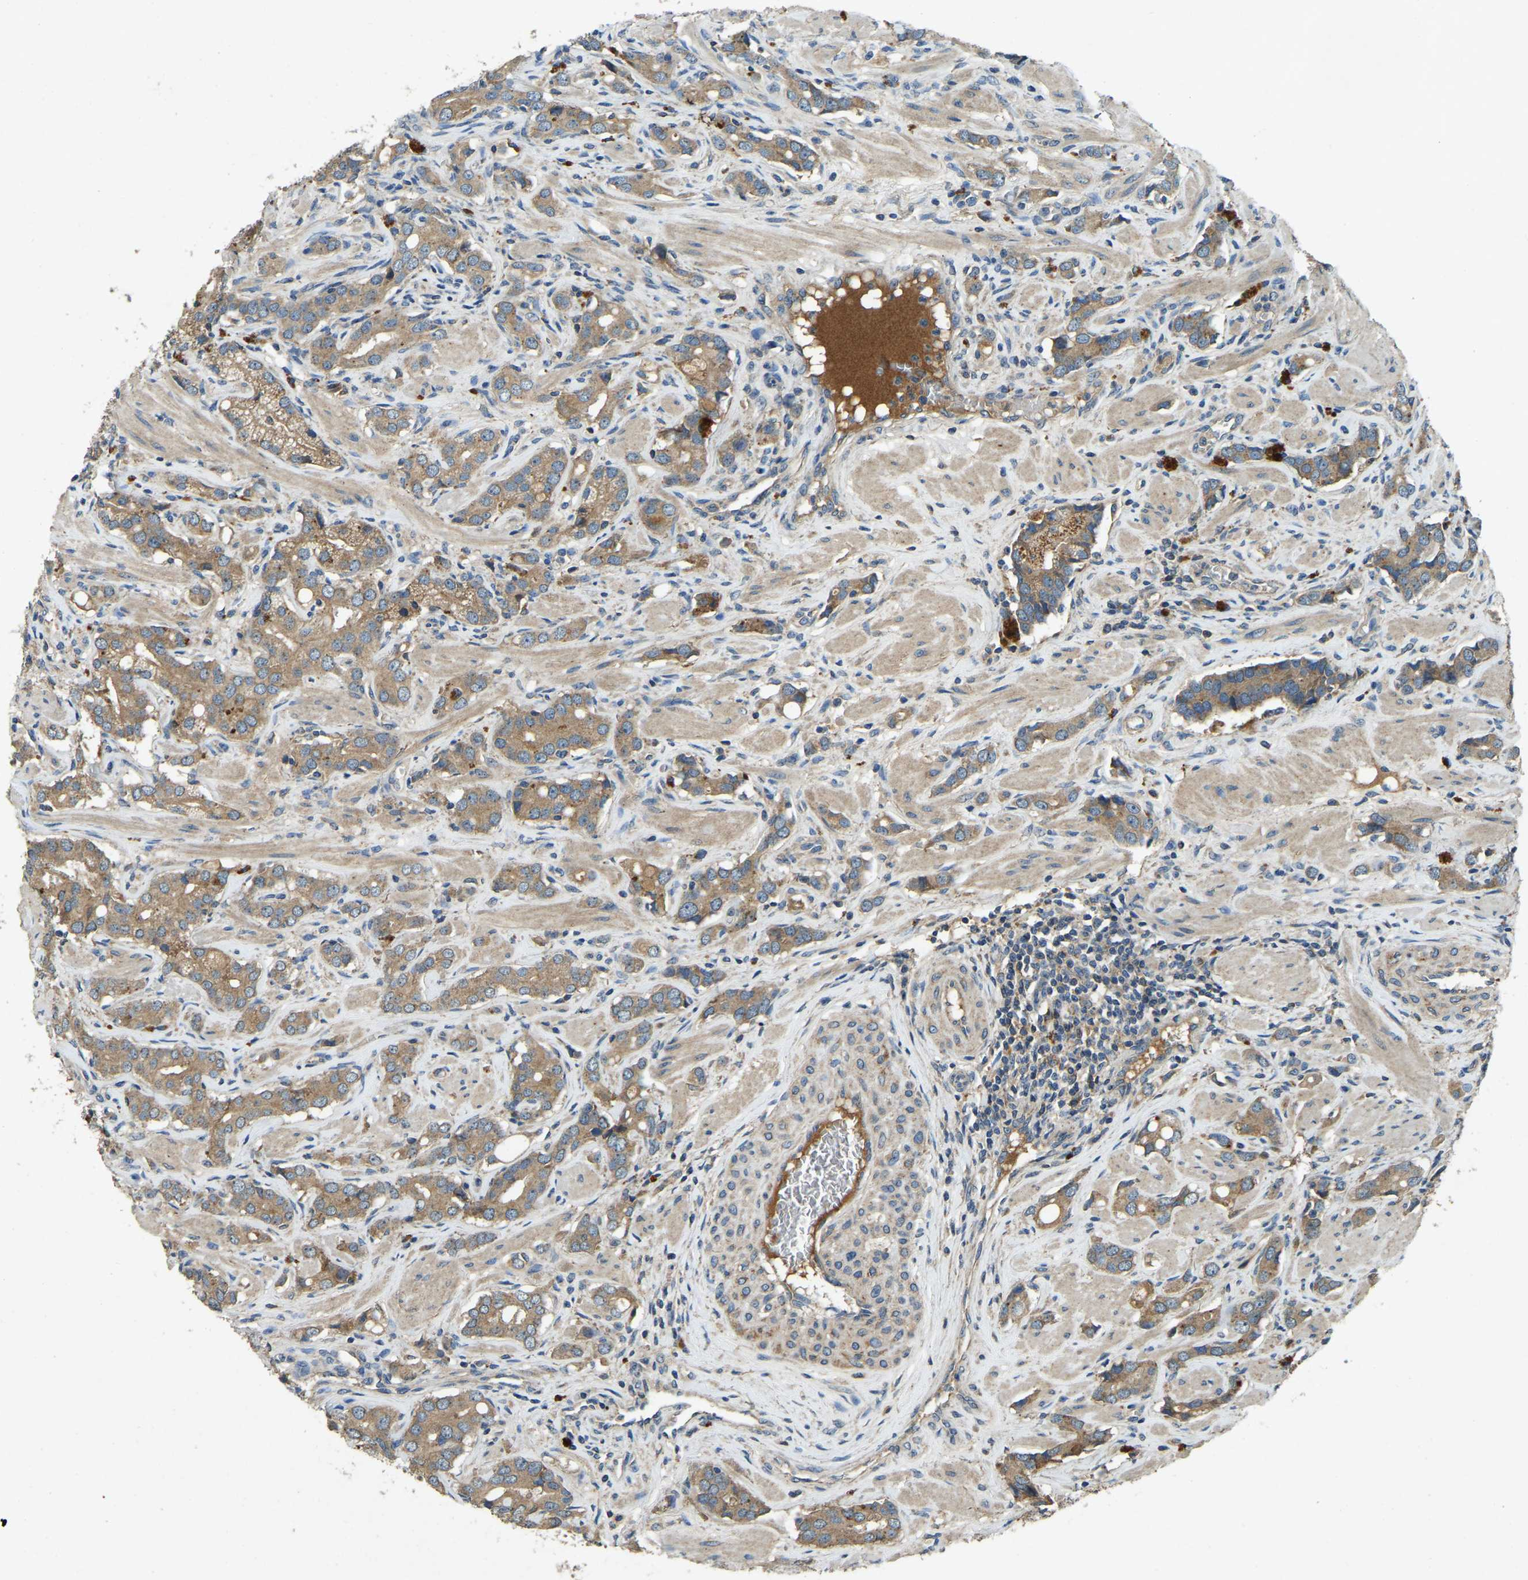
{"staining": {"intensity": "moderate", "quantity": ">75%", "location": "cytoplasmic/membranous"}, "tissue": "prostate cancer", "cell_type": "Tumor cells", "image_type": "cancer", "snomed": [{"axis": "morphology", "description": "Adenocarcinoma, High grade"}, {"axis": "topography", "description": "Prostate"}], "caption": "DAB (3,3'-diaminobenzidine) immunohistochemical staining of prostate adenocarcinoma (high-grade) displays moderate cytoplasmic/membranous protein staining in about >75% of tumor cells.", "gene": "ATP8B1", "patient": {"sex": "male", "age": 52}}